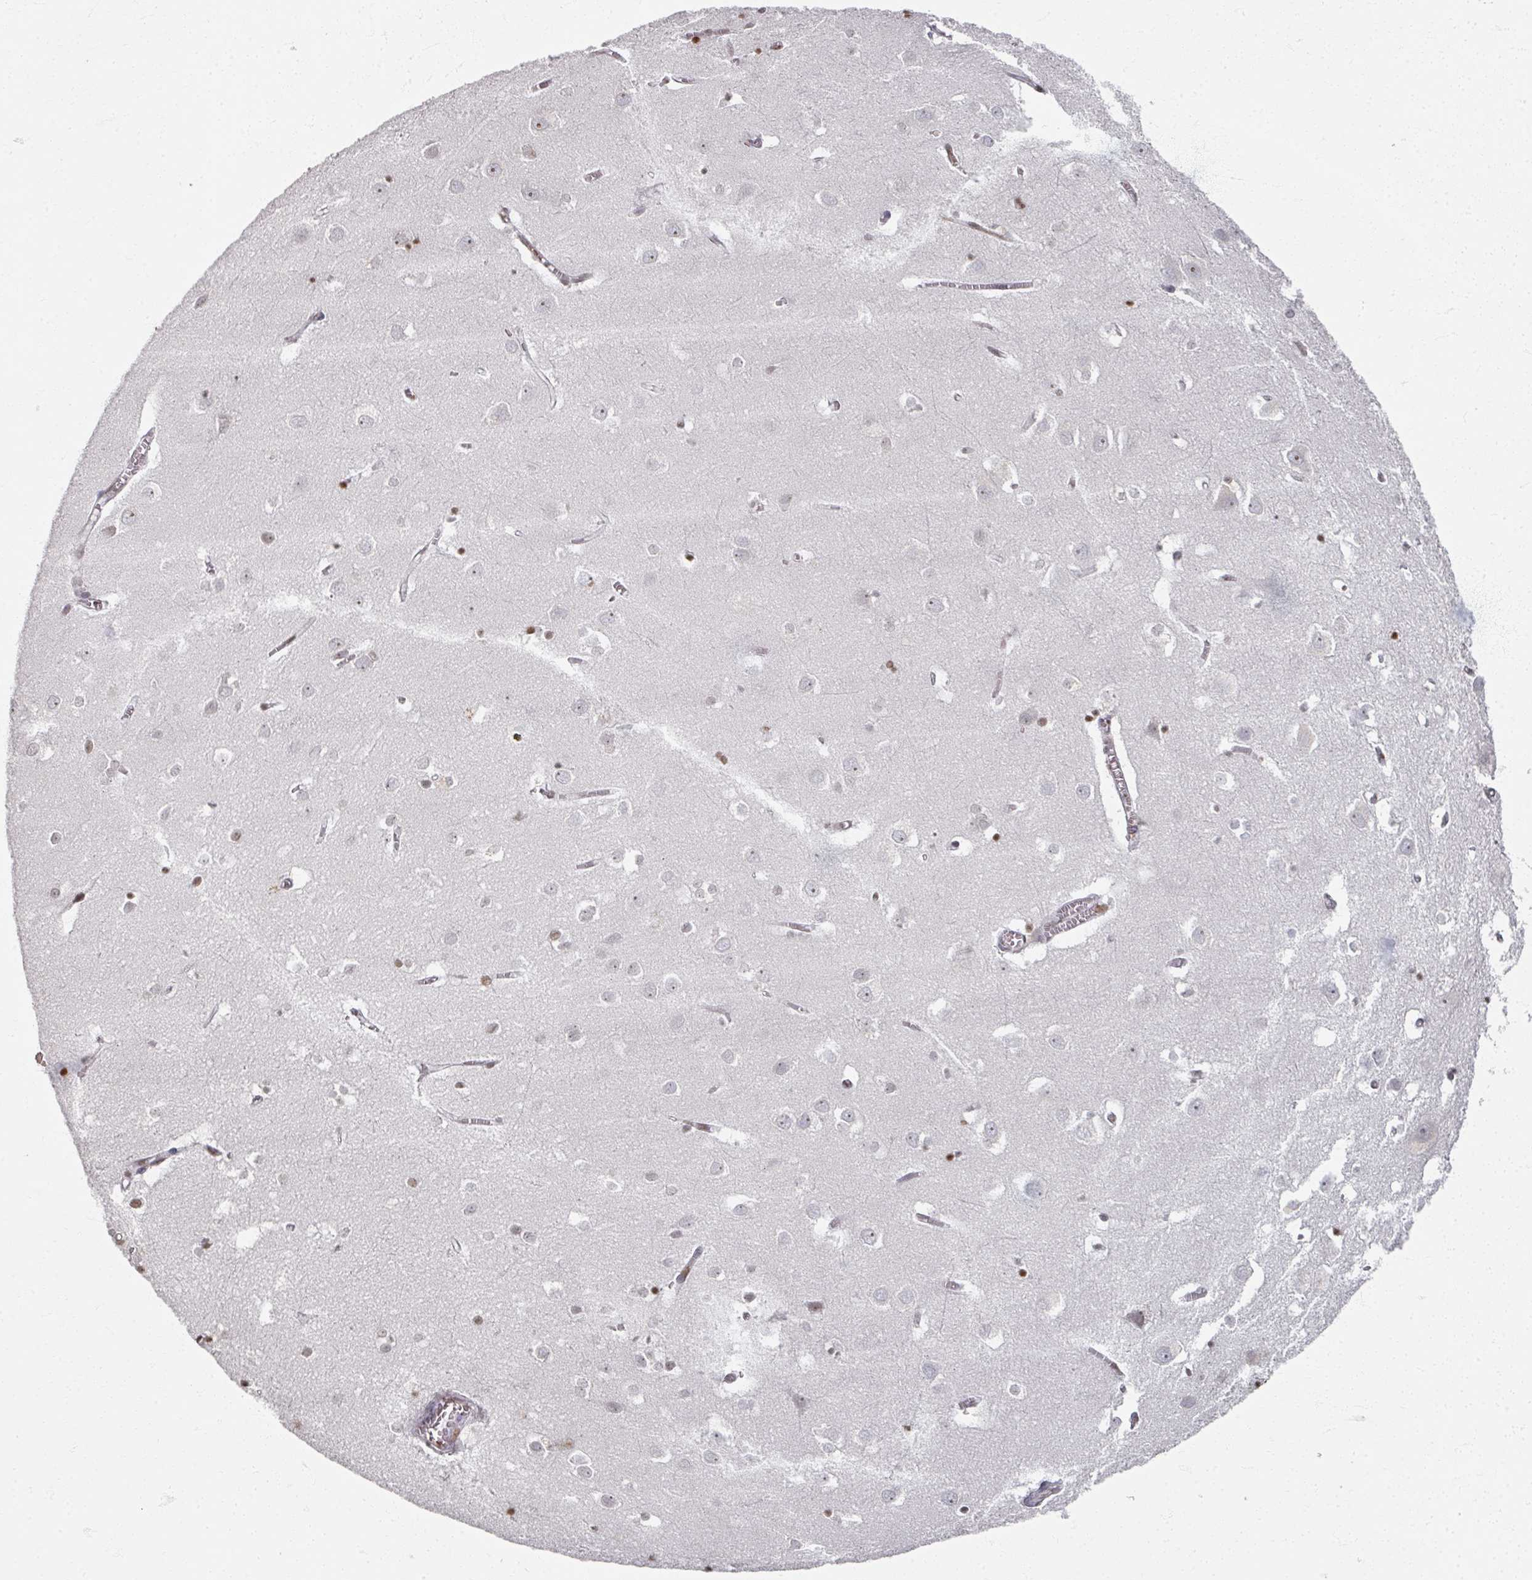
{"staining": {"intensity": "moderate", "quantity": "<25%", "location": "nuclear"}, "tissue": "cerebral cortex", "cell_type": "Endothelial cells", "image_type": "normal", "snomed": [{"axis": "morphology", "description": "Normal tissue, NOS"}, {"axis": "topography", "description": "Cerebral cortex"}], "caption": "Protein staining exhibits moderate nuclear positivity in about <25% of endothelial cells in benign cerebral cortex. The staining was performed using DAB to visualize the protein expression in brown, while the nuclei were stained in blue with hematoxylin (Magnification: 20x).", "gene": "DCUN1D5", "patient": {"sex": "male", "age": 70}}